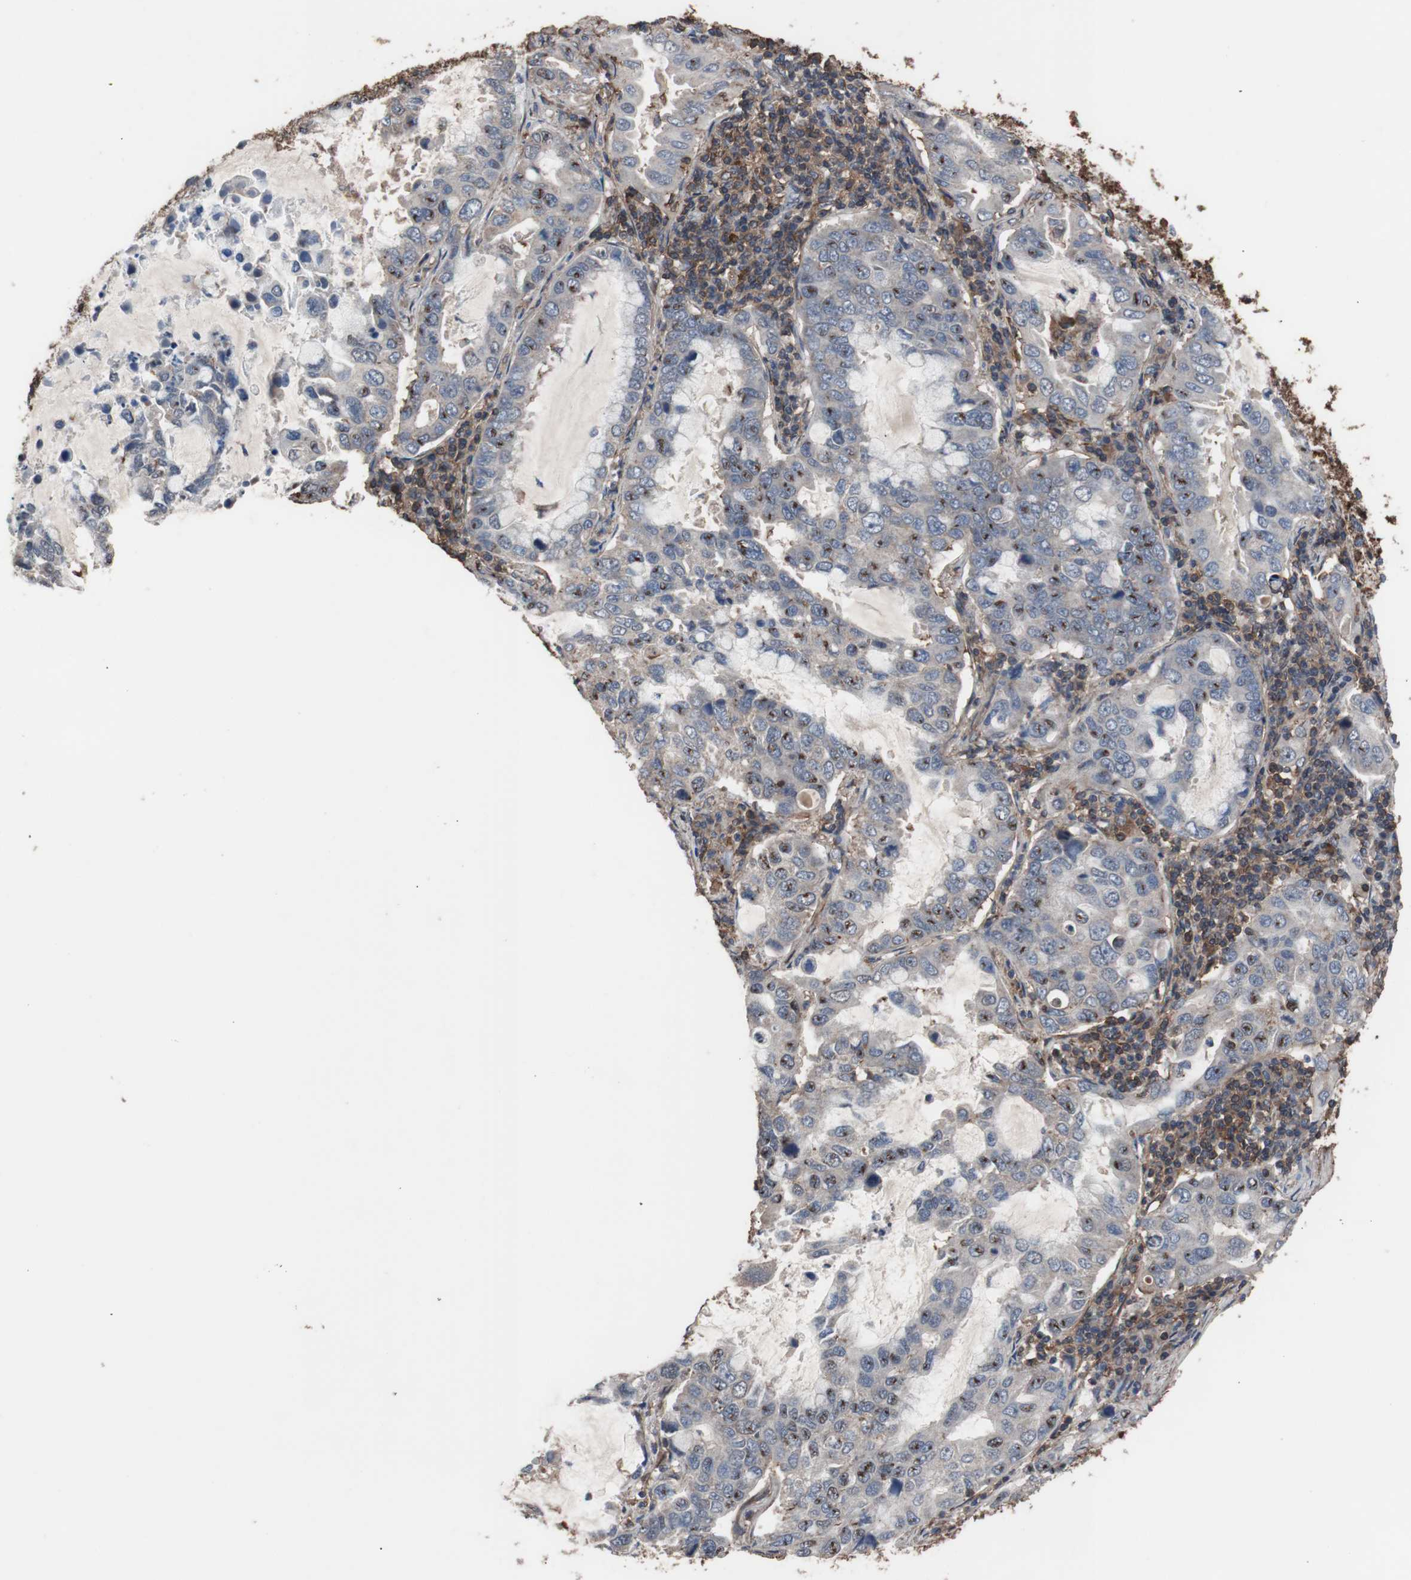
{"staining": {"intensity": "negative", "quantity": "none", "location": "none"}, "tissue": "lung cancer", "cell_type": "Tumor cells", "image_type": "cancer", "snomed": [{"axis": "morphology", "description": "Adenocarcinoma, NOS"}, {"axis": "topography", "description": "Lung"}], "caption": "There is no significant positivity in tumor cells of lung cancer (adenocarcinoma).", "gene": "COL6A2", "patient": {"sex": "male", "age": 64}}